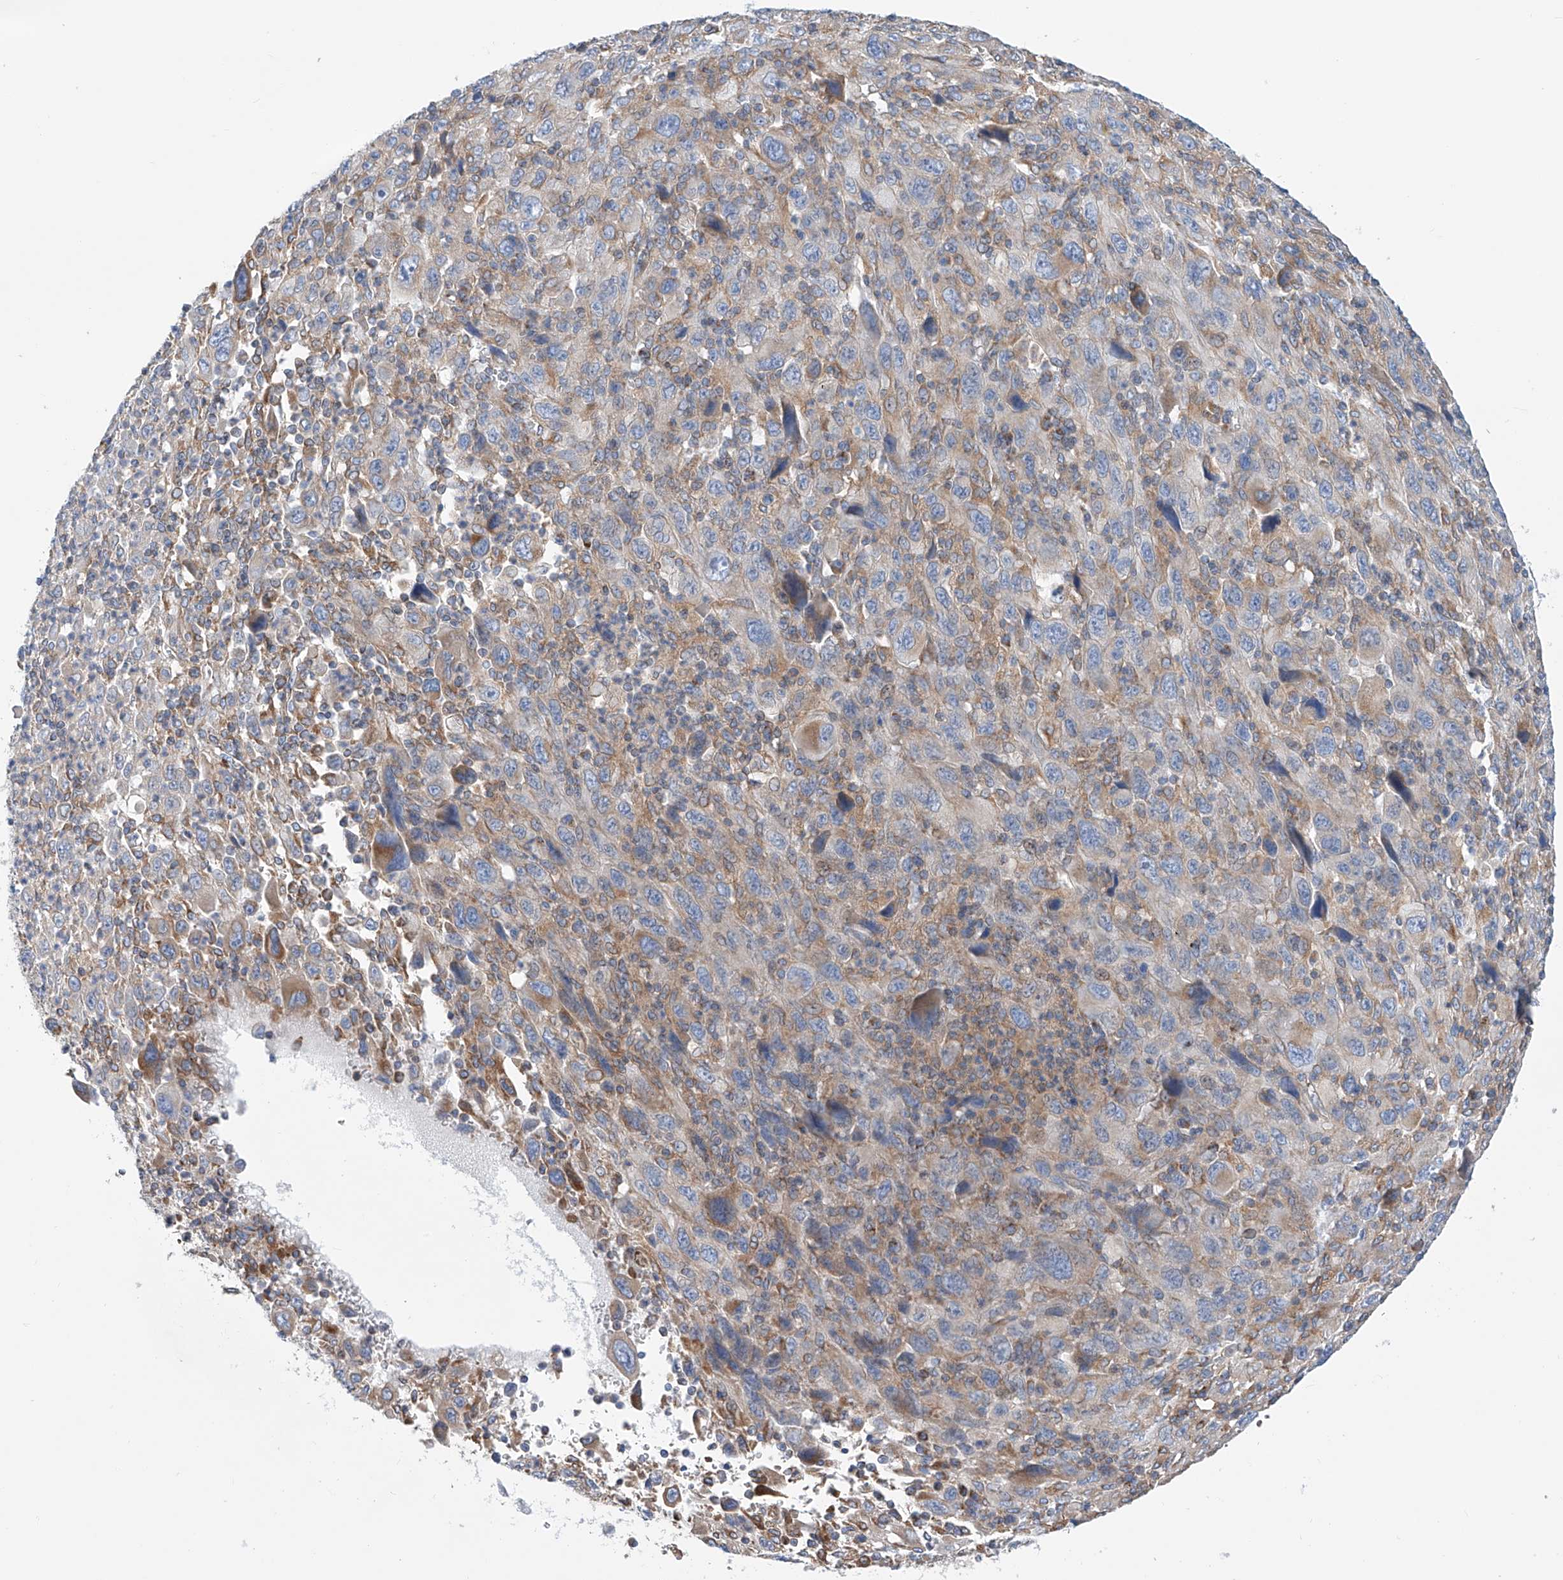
{"staining": {"intensity": "weak", "quantity": "25%-75%", "location": "cytoplasmic/membranous"}, "tissue": "melanoma", "cell_type": "Tumor cells", "image_type": "cancer", "snomed": [{"axis": "morphology", "description": "Malignant melanoma, Metastatic site"}, {"axis": "topography", "description": "Skin"}], "caption": "DAB immunohistochemical staining of human malignant melanoma (metastatic site) shows weak cytoplasmic/membranous protein expression in approximately 25%-75% of tumor cells.", "gene": "MAD2L1", "patient": {"sex": "female", "age": 56}}